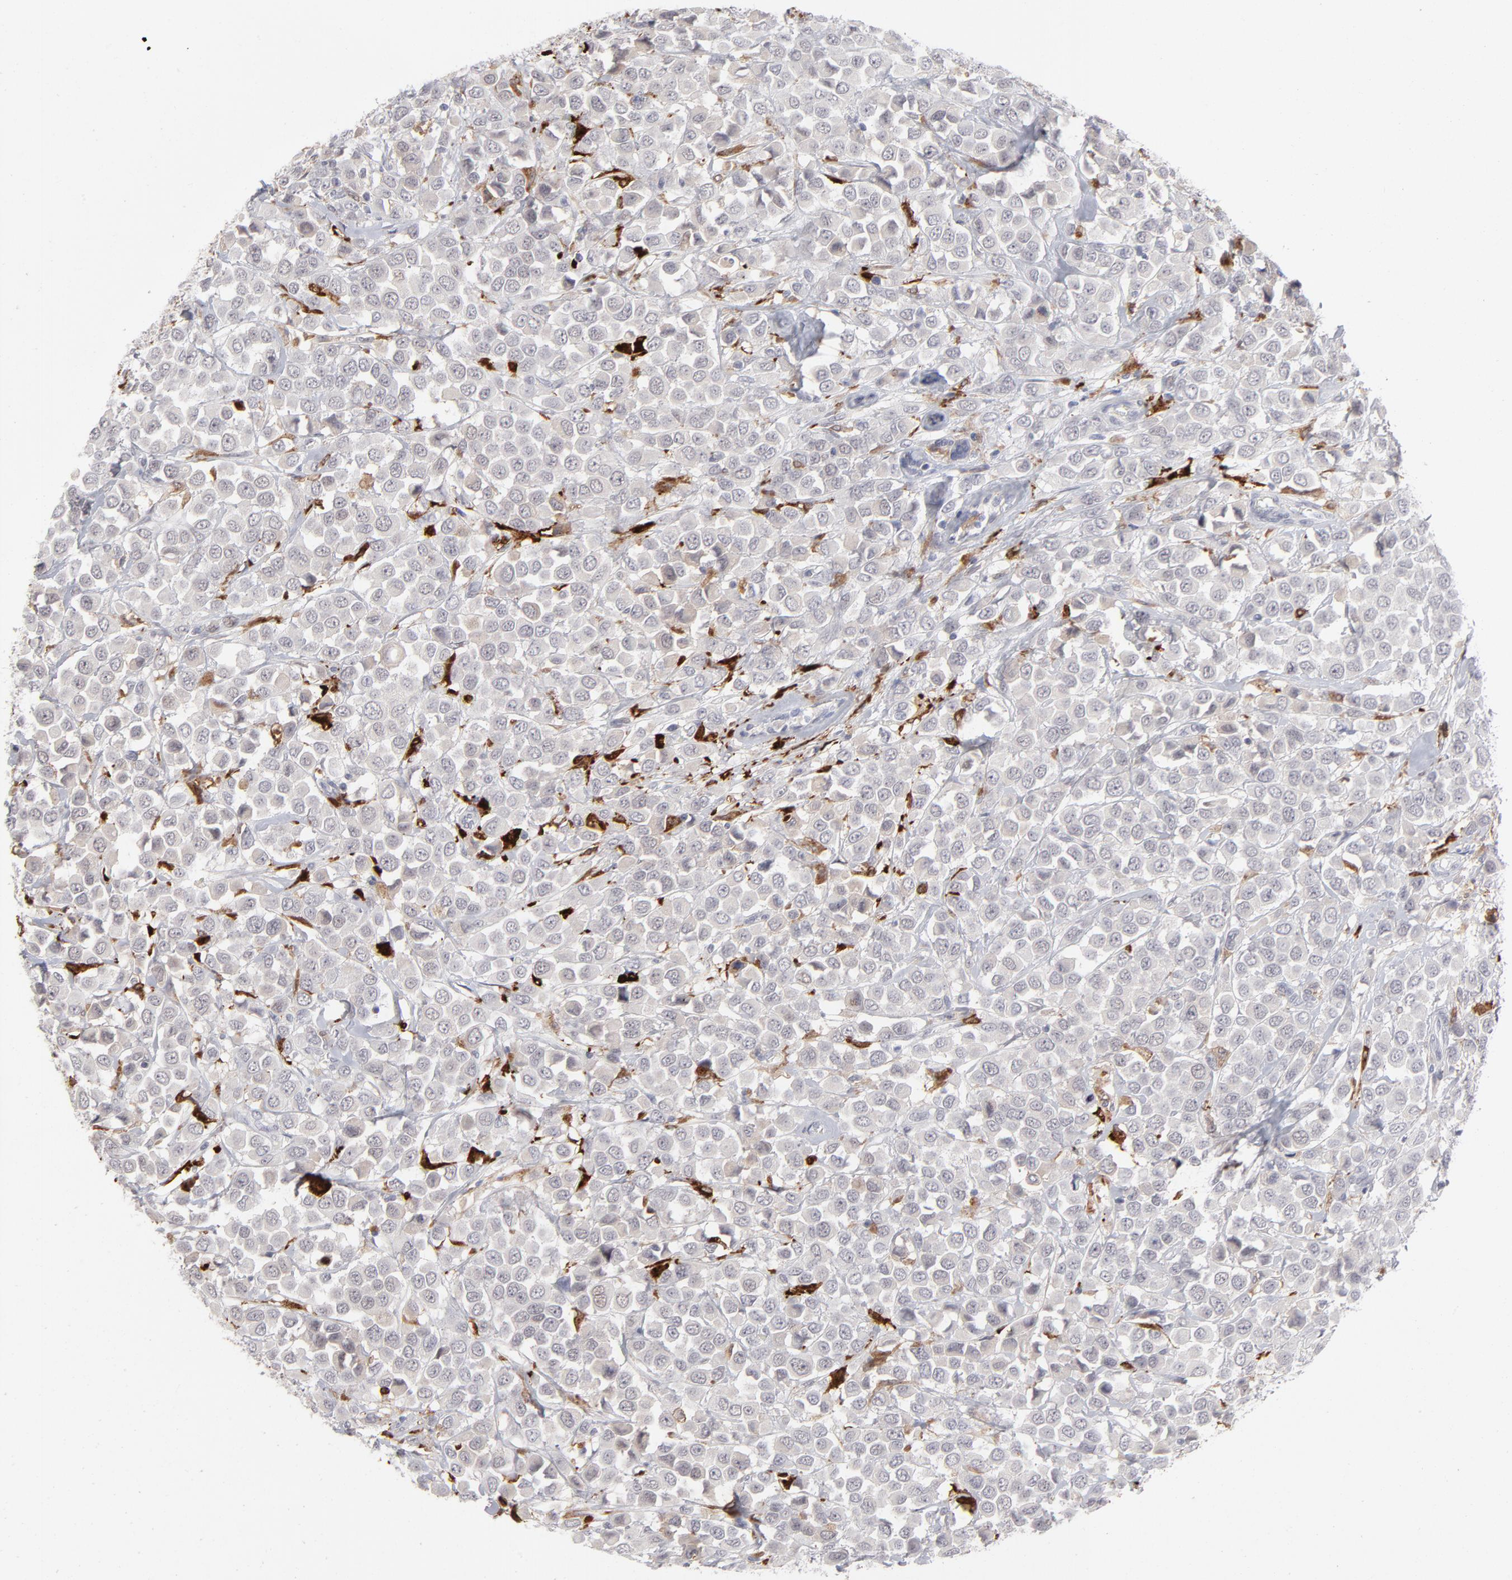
{"staining": {"intensity": "negative", "quantity": "none", "location": "none"}, "tissue": "breast cancer", "cell_type": "Tumor cells", "image_type": "cancer", "snomed": [{"axis": "morphology", "description": "Duct carcinoma"}, {"axis": "topography", "description": "Breast"}], "caption": "Histopathology image shows no protein positivity in tumor cells of breast invasive ductal carcinoma tissue.", "gene": "CCR2", "patient": {"sex": "female", "age": 61}}